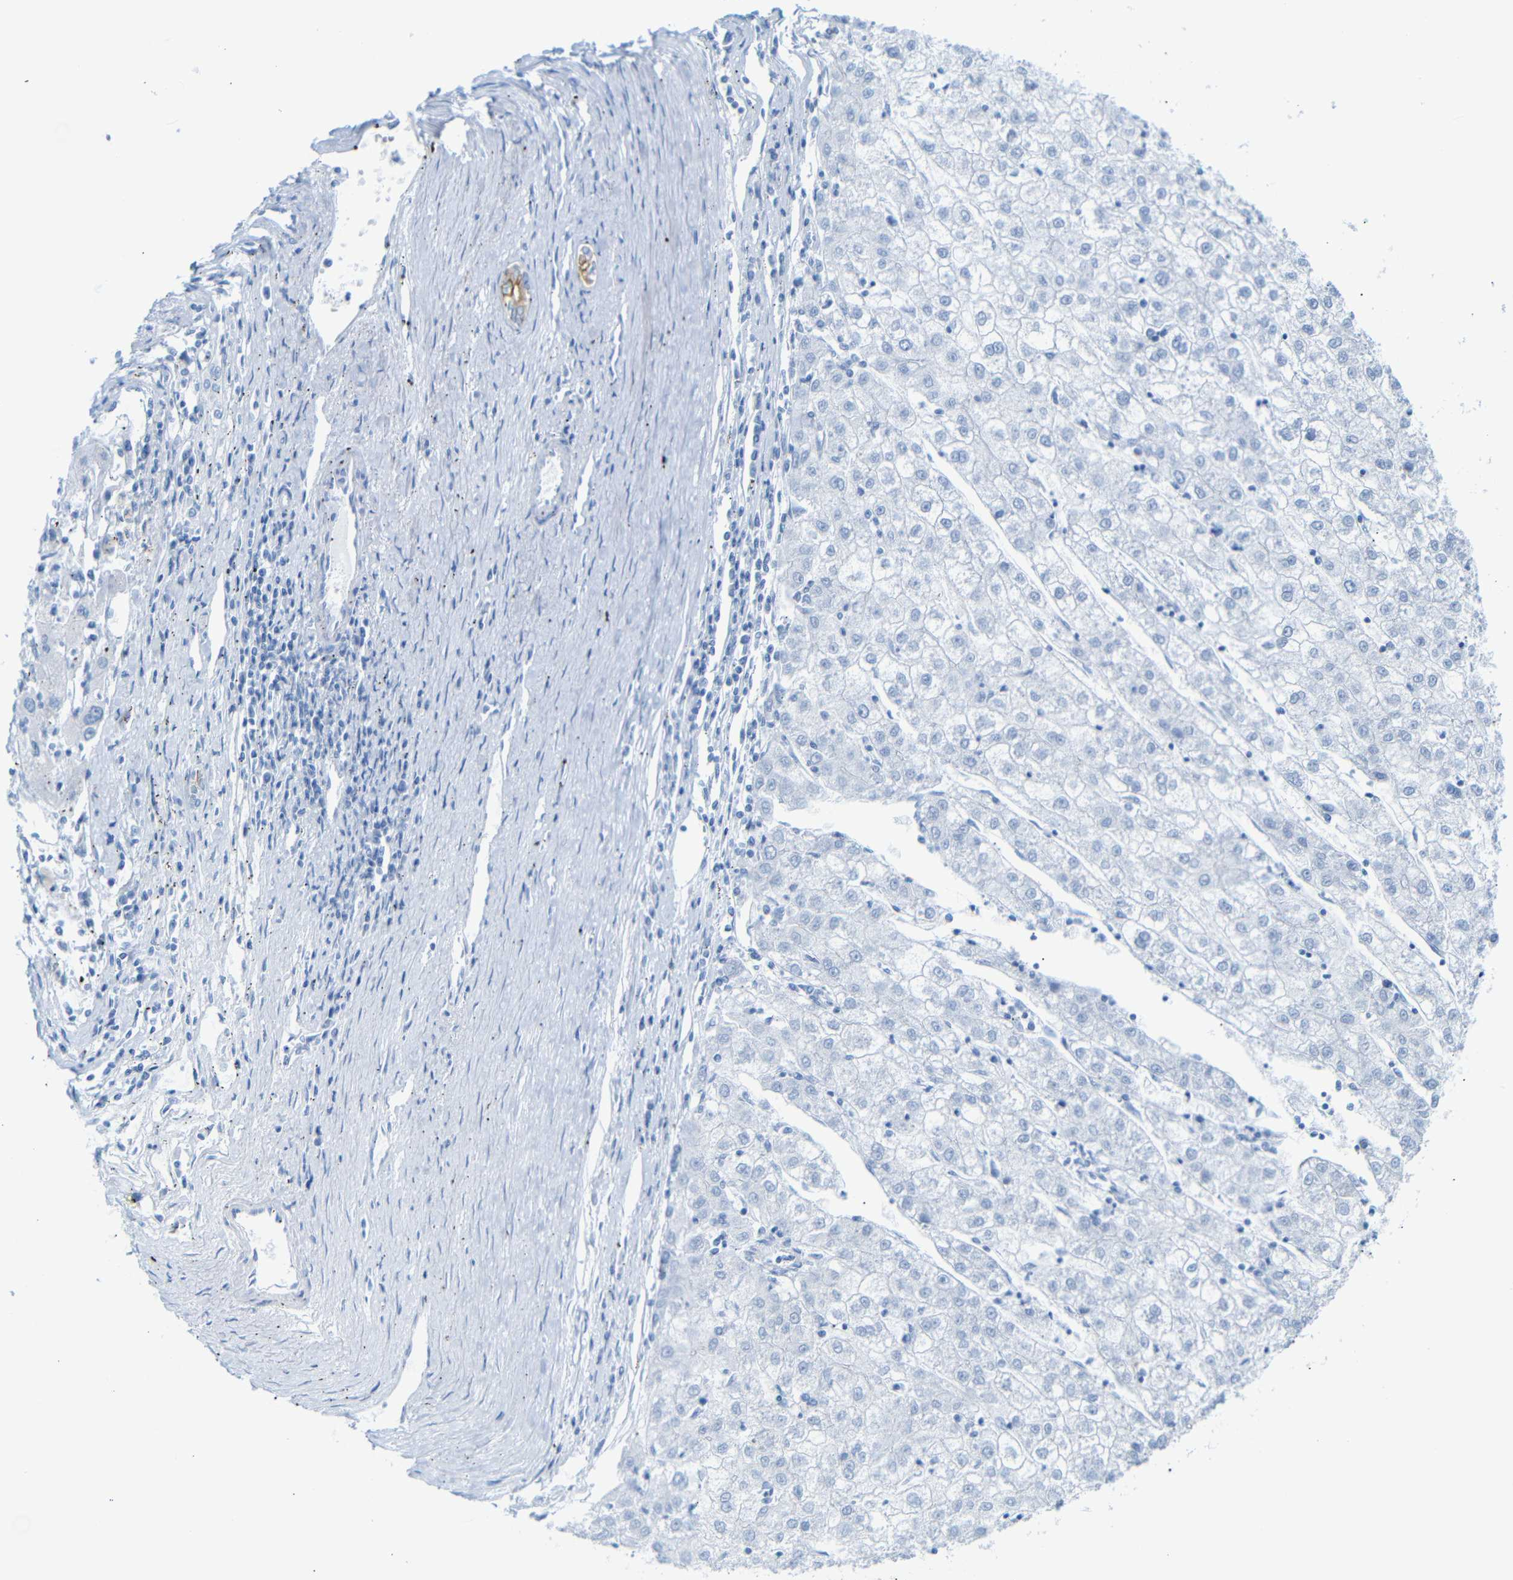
{"staining": {"intensity": "negative", "quantity": "none", "location": "none"}, "tissue": "liver cancer", "cell_type": "Tumor cells", "image_type": "cancer", "snomed": [{"axis": "morphology", "description": "Carcinoma, Hepatocellular, NOS"}, {"axis": "topography", "description": "Liver"}], "caption": "This is a image of immunohistochemistry staining of hepatocellular carcinoma (liver), which shows no positivity in tumor cells.", "gene": "DYNAP", "patient": {"sex": "male", "age": 72}}